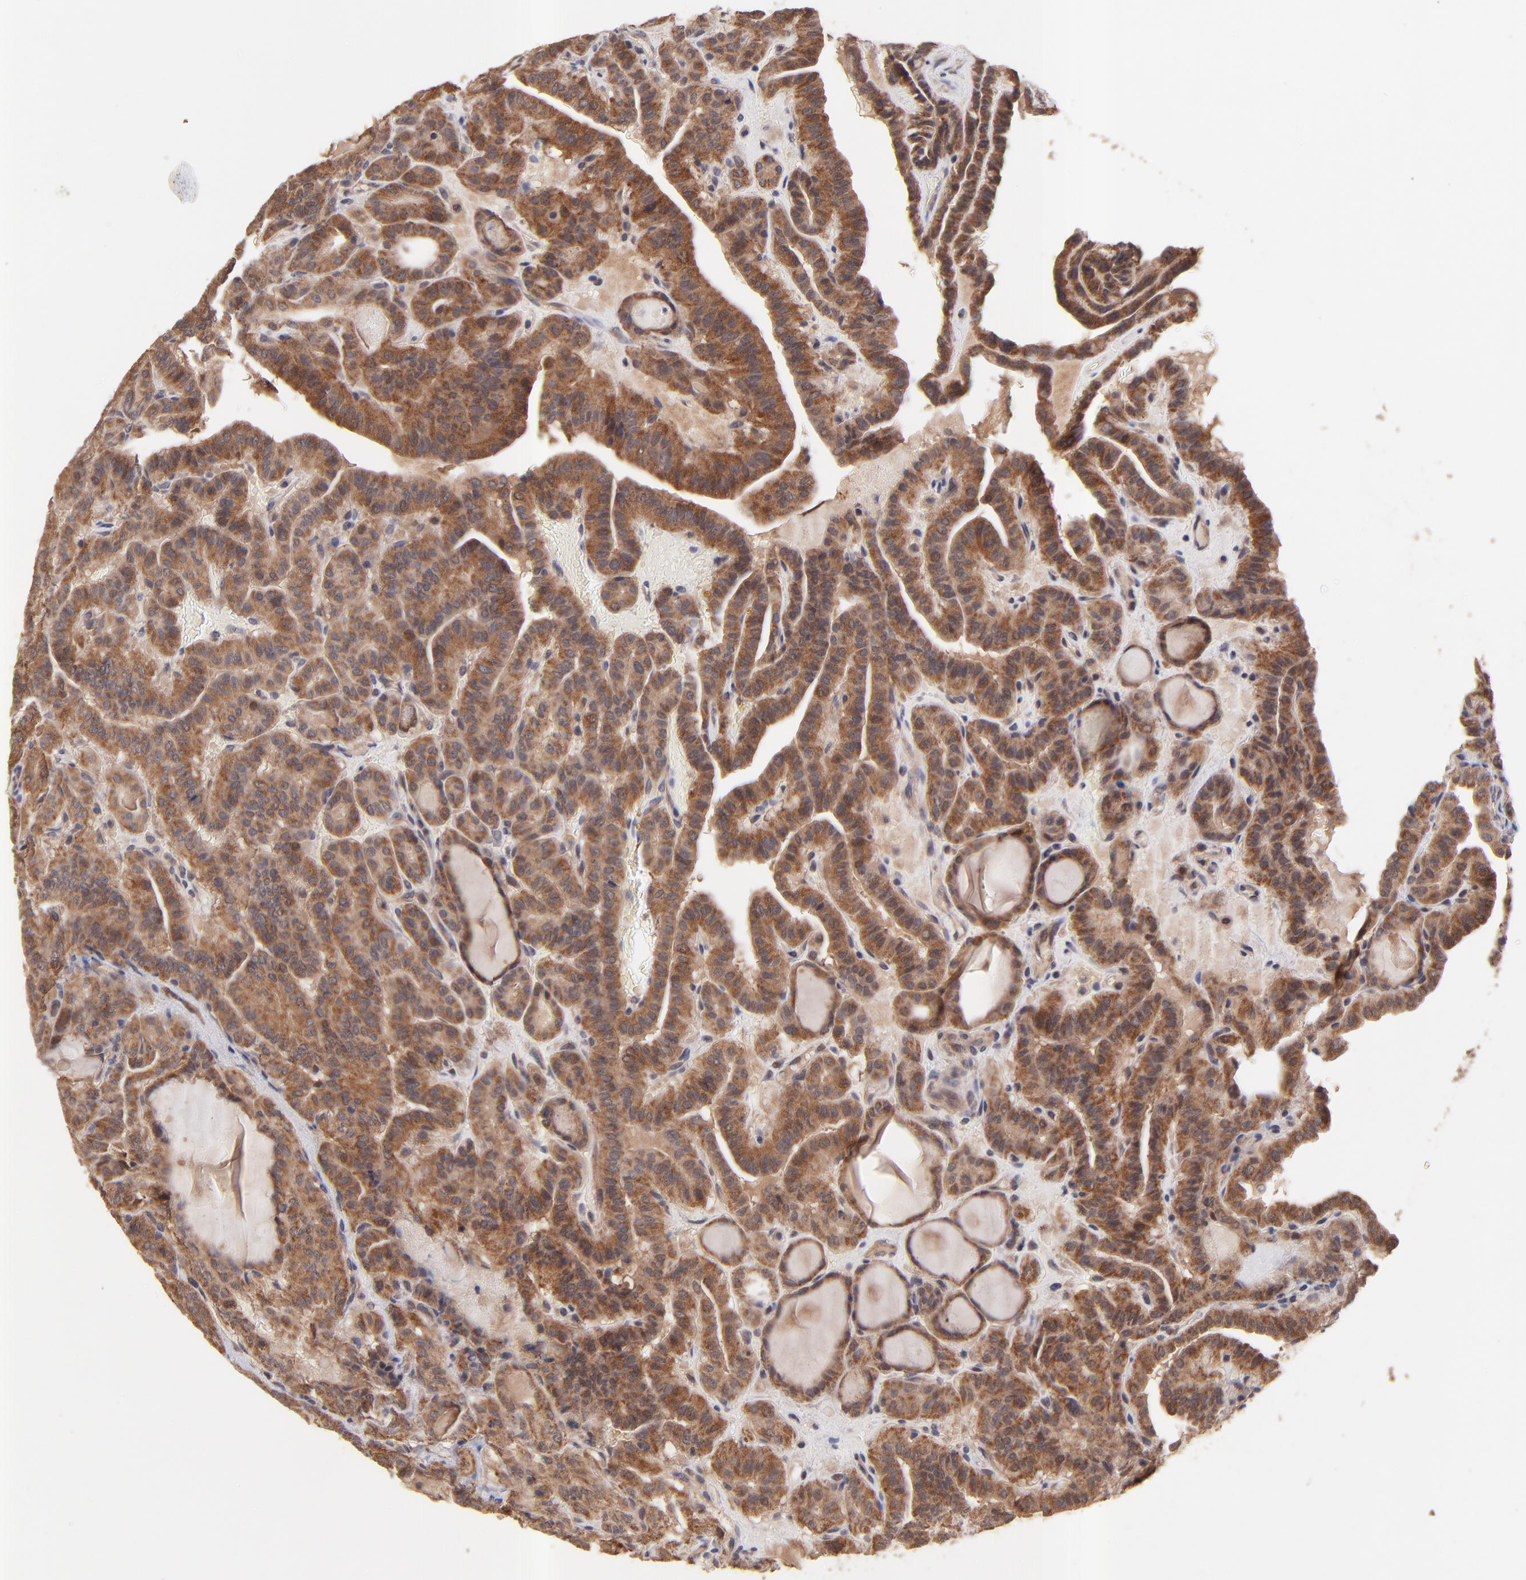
{"staining": {"intensity": "strong", "quantity": ">75%", "location": "cytoplasmic/membranous"}, "tissue": "thyroid cancer", "cell_type": "Tumor cells", "image_type": "cancer", "snomed": [{"axis": "morphology", "description": "Papillary adenocarcinoma, NOS"}, {"axis": "topography", "description": "Thyroid gland"}], "caption": "Tumor cells exhibit high levels of strong cytoplasmic/membranous positivity in about >75% of cells in papillary adenocarcinoma (thyroid).", "gene": "BAIAP2L2", "patient": {"sex": "male", "age": 77}}